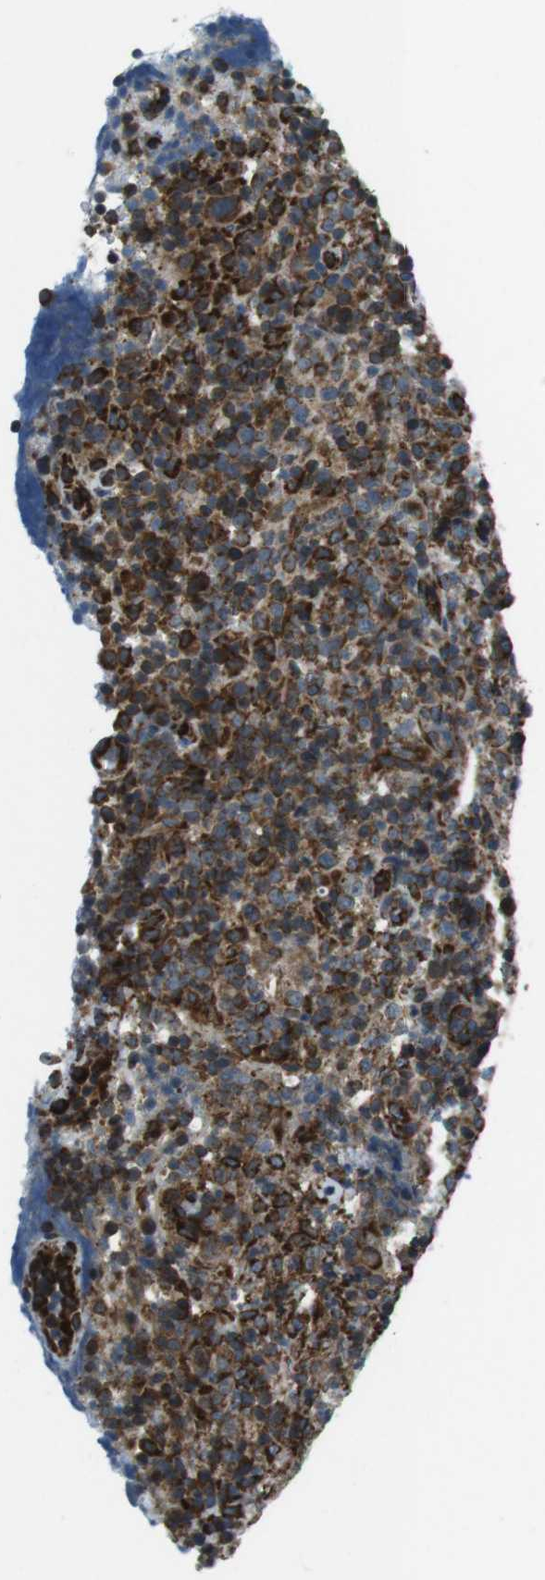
{"staining": {"intensity": "moderate", "quantity": ">75%", "location": "cytoplasmic/membranous"}, "tissue": "lymphoma", "cell_type": "Tumor cells", "image_type": "cancer", "snomed": [{"axis": "morphology", "description": "Malignant lymphoma, non-Hodgkin's type, High grade"}, {"axis": "topography", "description": "Lymph node"}], "caption": "A histopathology image of human lymphoma stained for a protein displays moderate cytoplasmic/membranous brown staining in tumor cells.", "gene": "KTN1", "patient": {"sex": "female", "age": 76}}